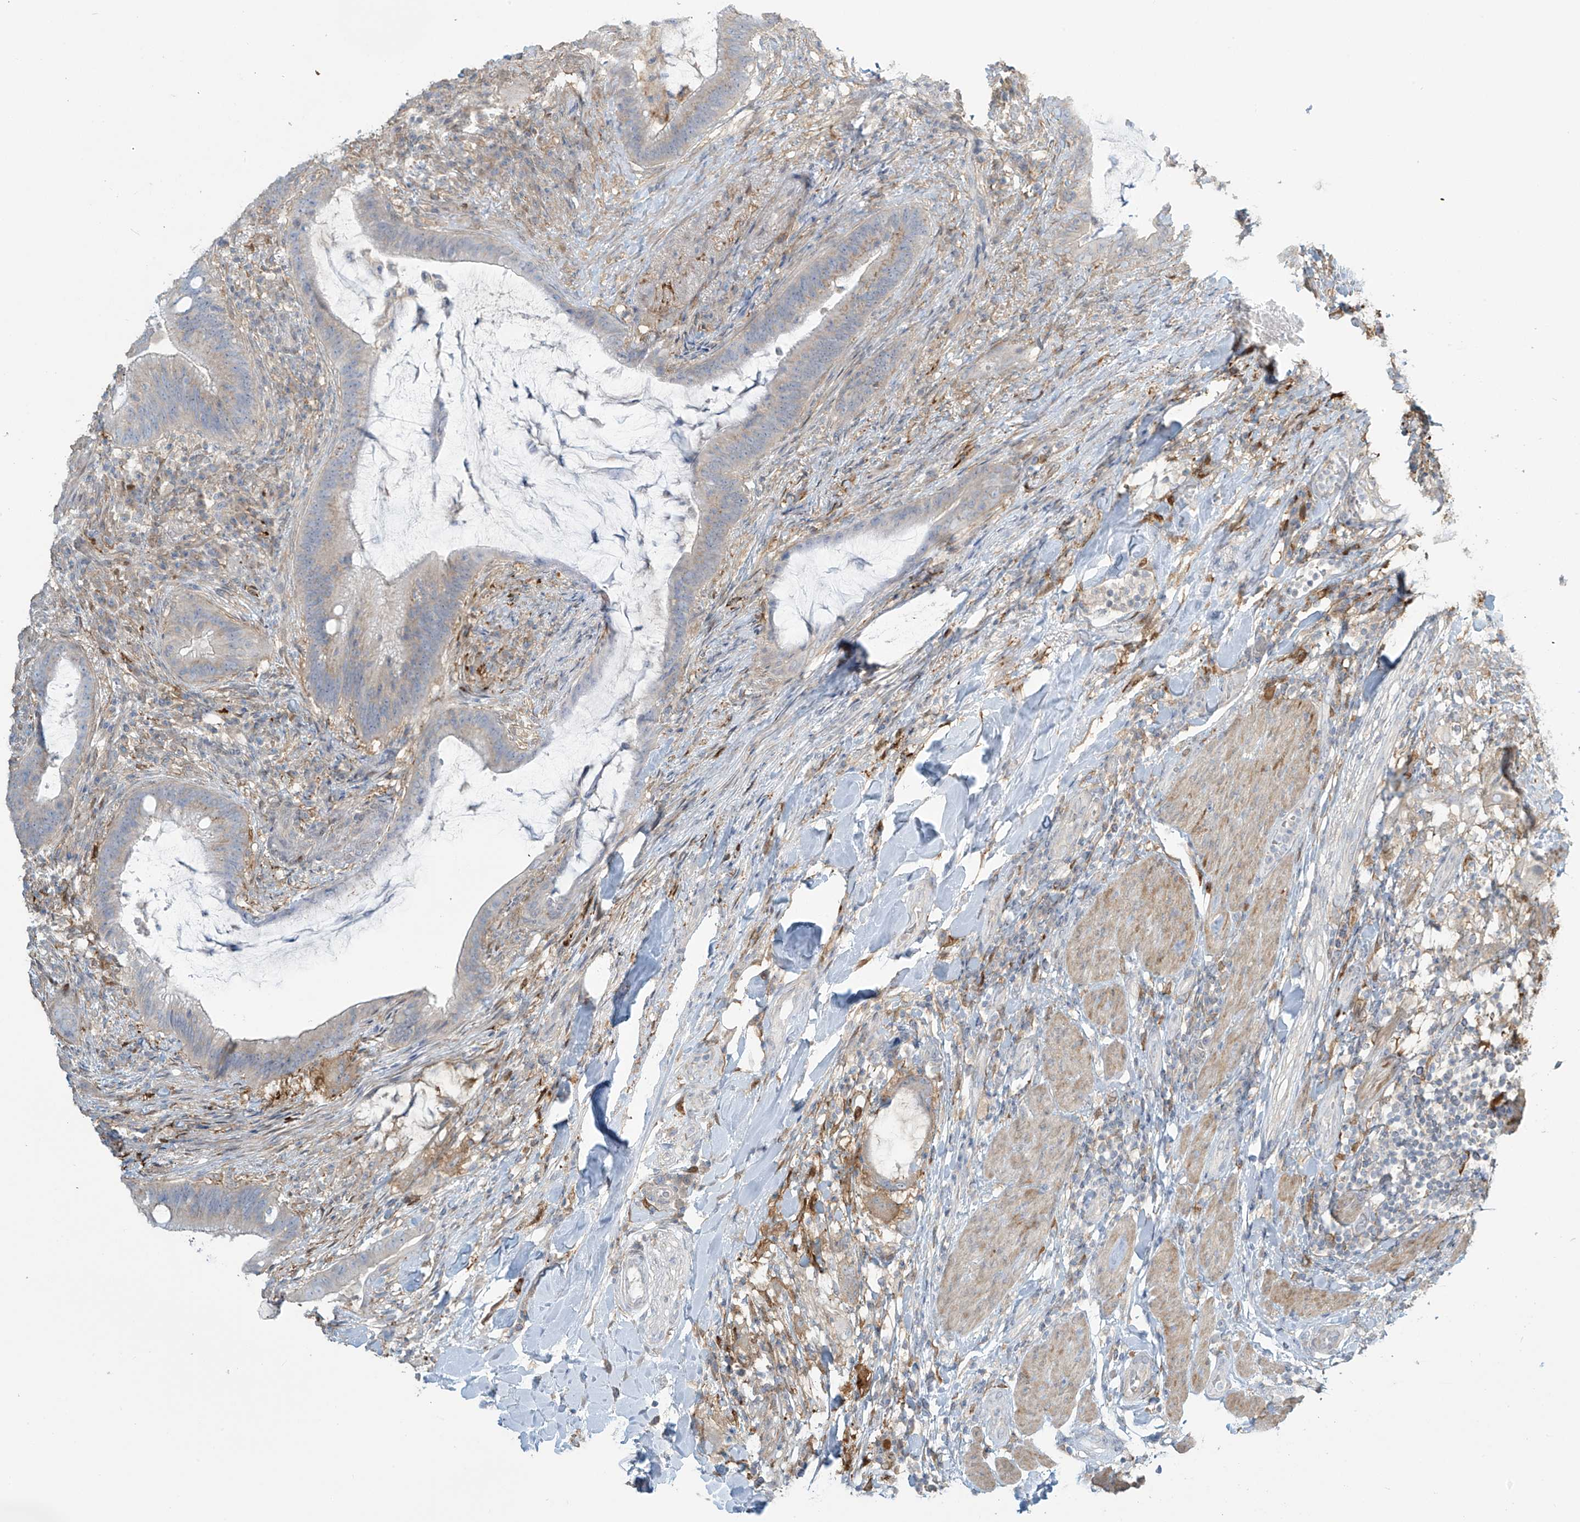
{"staining": {"intensity": "weak", "quantity": "<25%", "location": "cytoplasmic/membranous"}, "tissue": "colorectal cancer", "cell_type": "Tumor cells", "image_type": "cancer", "snomed": [{"axis": "morphology", "description": "Adenocarcinoma, NOS"}, {"axis": "topography", "description": "Colon"}], "caption": "There is no significant expression in tumor cells of colorectal cancer. (DAB (3,3'-diaminobenzidine) immunohistochemistry with hematoxylin counter stain).", "gene": "TAGAP", "patient": {"sex": "female", "age": 66}}